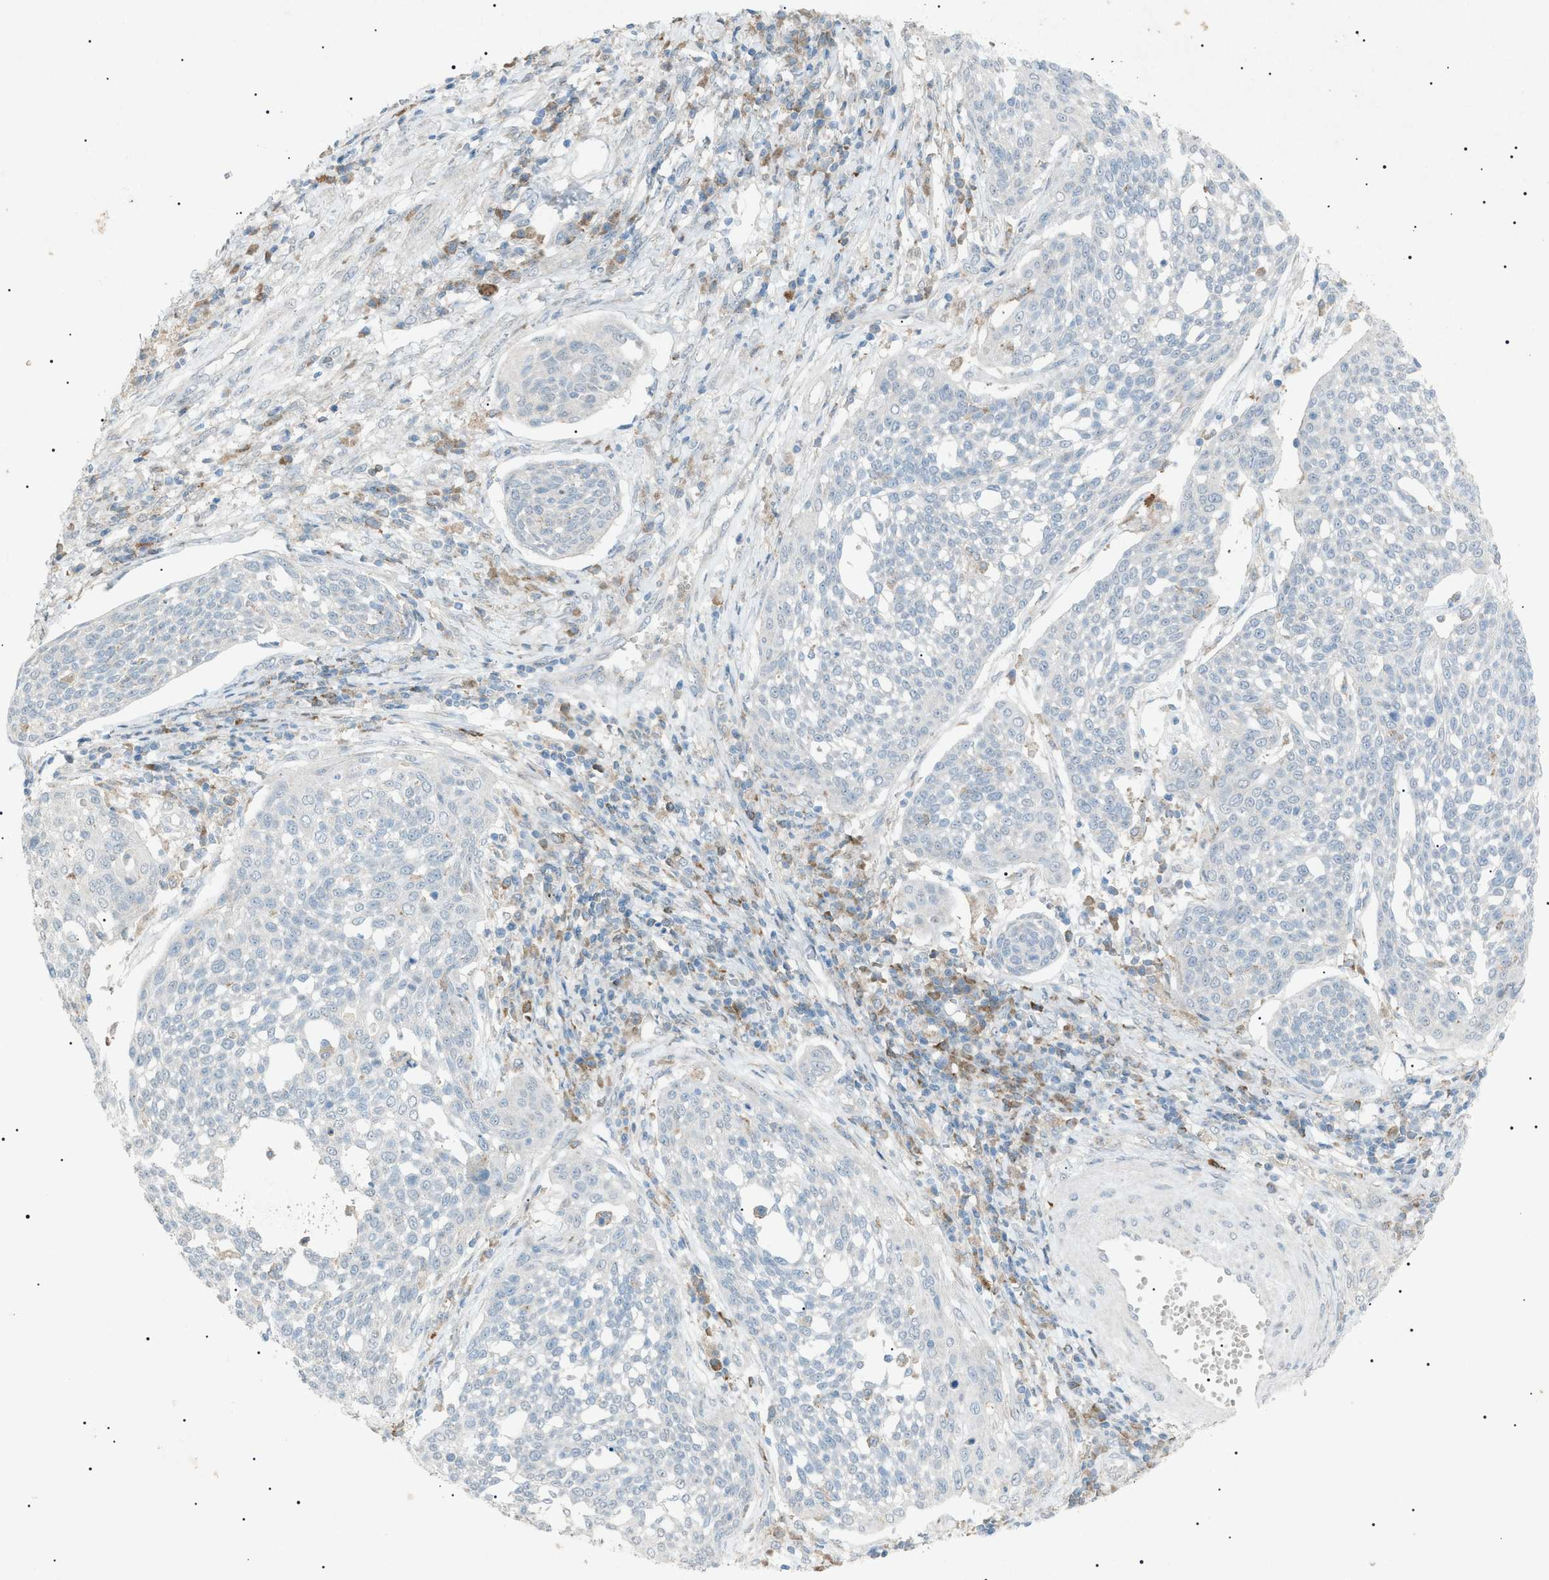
{"staining": {"intensity": "negative", "quantity": "none", "location": "none"}, "tissue": "cervical cancer", "cell_type": "Tumor cells", "image_type": "cancer", "snomed": [{"axis": "morphology", "description": "Squamous cell carcinoma, NOS"}, {"axis": "topography", "description": "Cervix"}], "caption": "Tumor cells show no significant protein staining in cervical cancer (squamous cell carcinoma).", "gene": "BTK", "patient": {"sex": "female", "age": 34}}